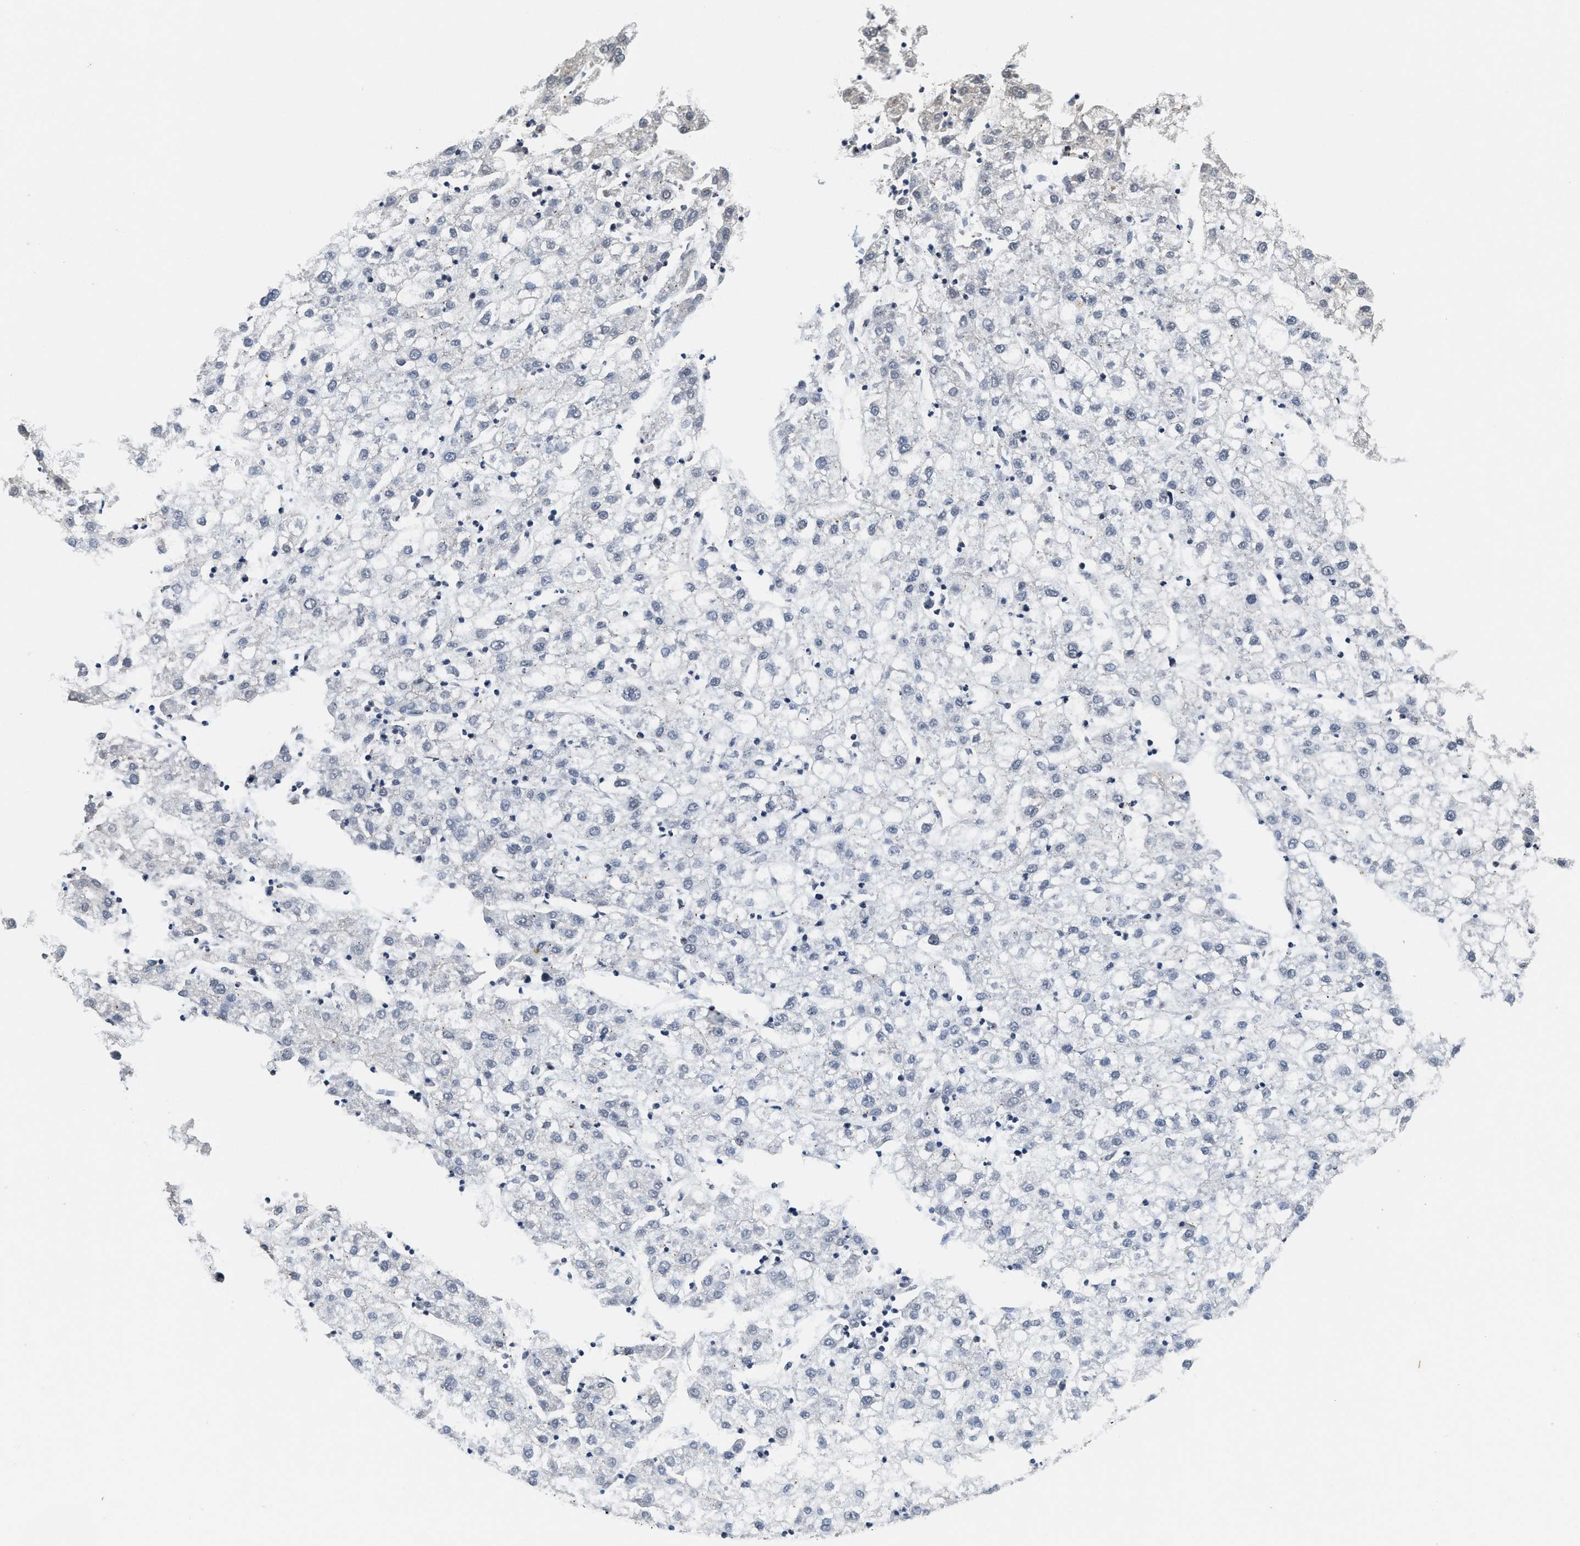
{"staining": {"intensity": "negative", "quantity": "none", "location": "none"}, "tissue": "liver cancer", "cell_type": "Tumor cells", "image_type": "cancer", "snomed": [{"axis": "morphology", "description": "Carcinoma, Hepatocellular, NOS"}, {"axis": "topography", "description": "Liver"}], "caption": "An IHC photomicrograph of liver cancer is shown. There is no staining in tumor cells of liver cancer.", "gene": "INIP", "patient": {"sex": "male", "age": 72}}